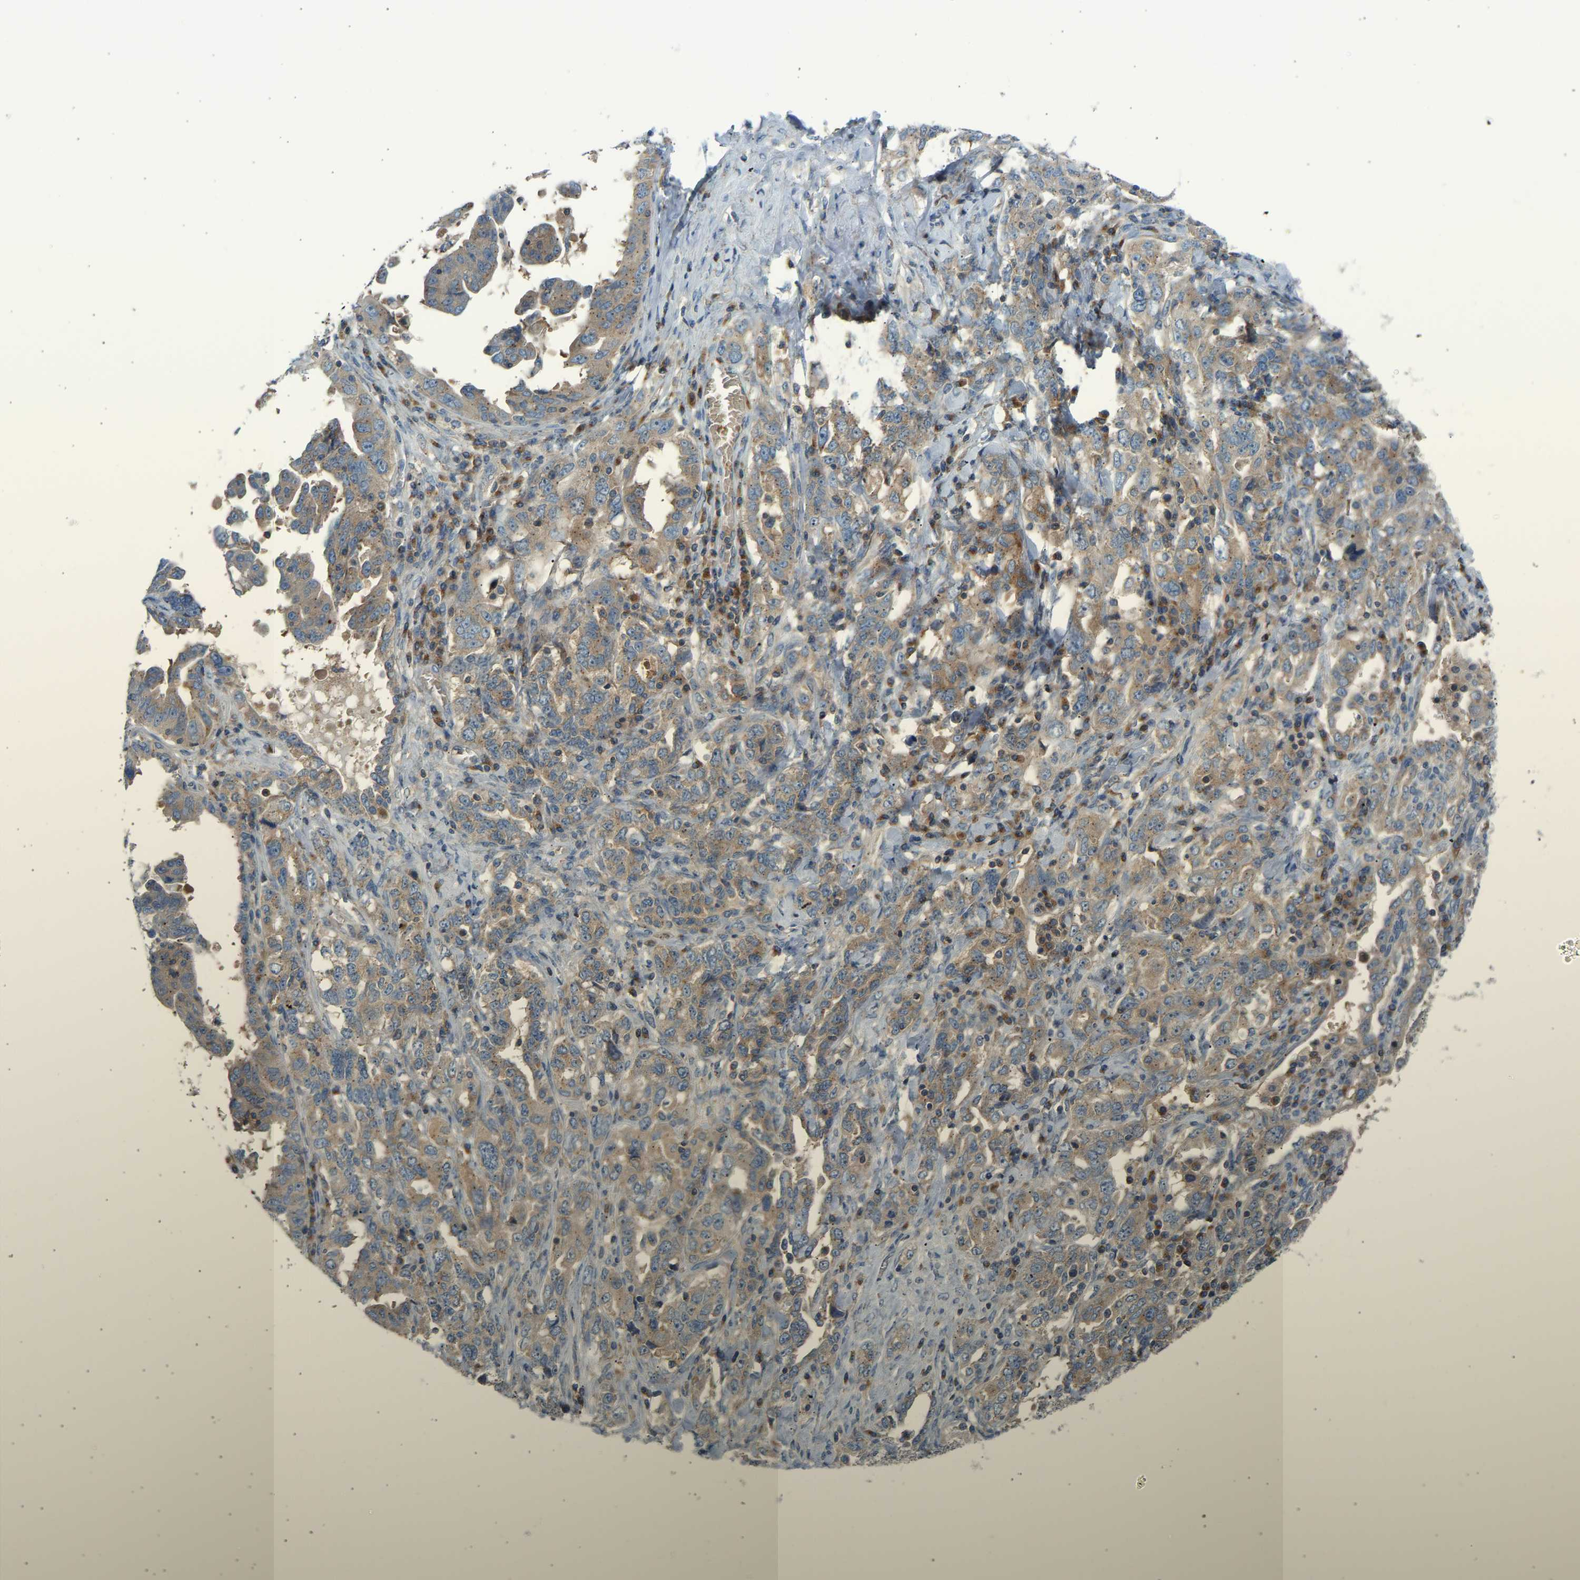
{"staining": {"intensity": "weak", "quantity": ">75%", "location": "cytoplasmic/membranous"}, "tissue": "ovarian cancer", "cell_type": "Tumor cells", "image_type": "cancer", "snomed": [{"axis": "morphology", "description": "Carcinoma, endometroid"}, {"axis": "topography", "description": "Ovary"}], "caption": "Weak cytoplasmic/membranous positivity for a protein is appreciated in about >75% of tumor cells of ovarian endometroid carcinoma using immunohistochemistry.", "gene": "TRIM50", "patient": {"sex": "female", "age": 62}}